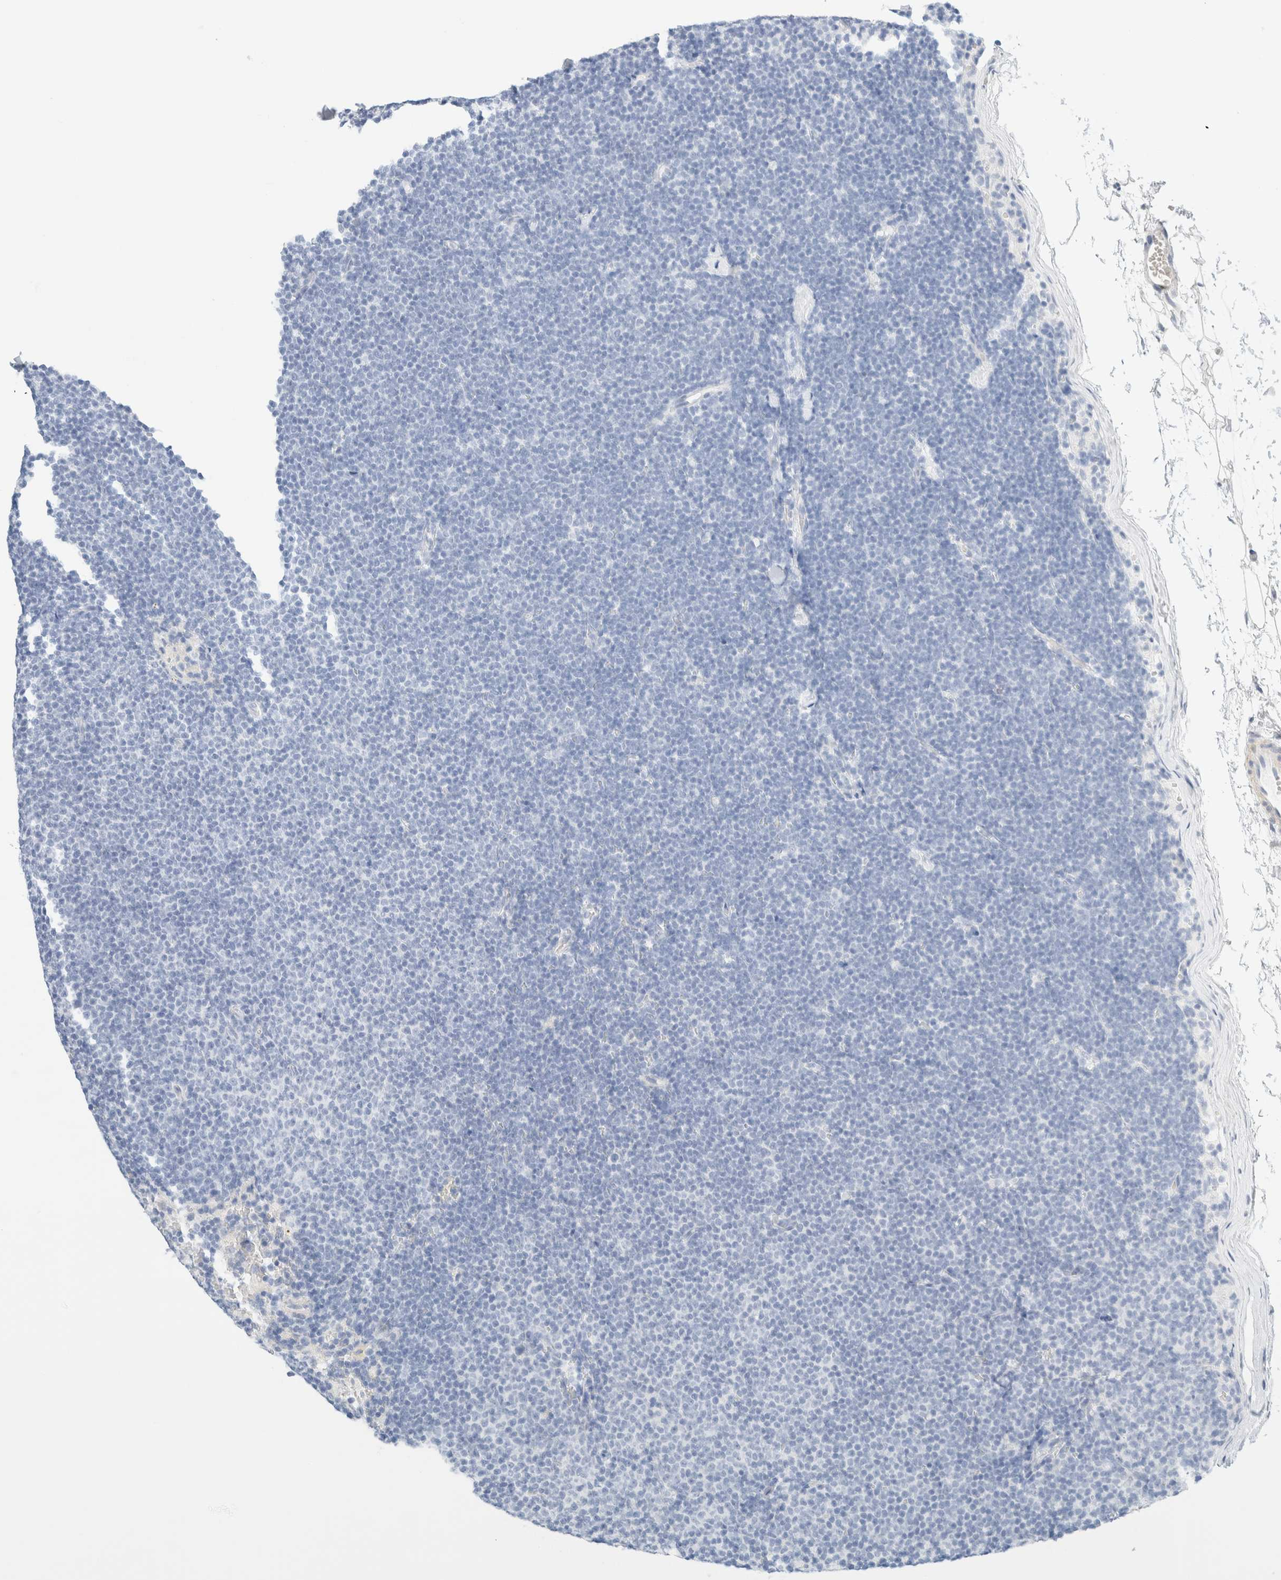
{"staining": {"intensity": "negative", "quantity": "none", "location": "none"}, "tissue": "lymphoma", "cell_type": "Tumor cells", "image_type": "cancer", "snomed": [{"axis": "morphology", "description": "Malignant lymphoma, non-Hodgkin's type, Low grade"}, {"axis": "topography", "description": "Lymph node"}], "caption": "This is an IHC image of human lymphoma. There is no positivity in tumor cells.", "gene": "DPYS", "patient": {"sex": "female", "age": 53}}